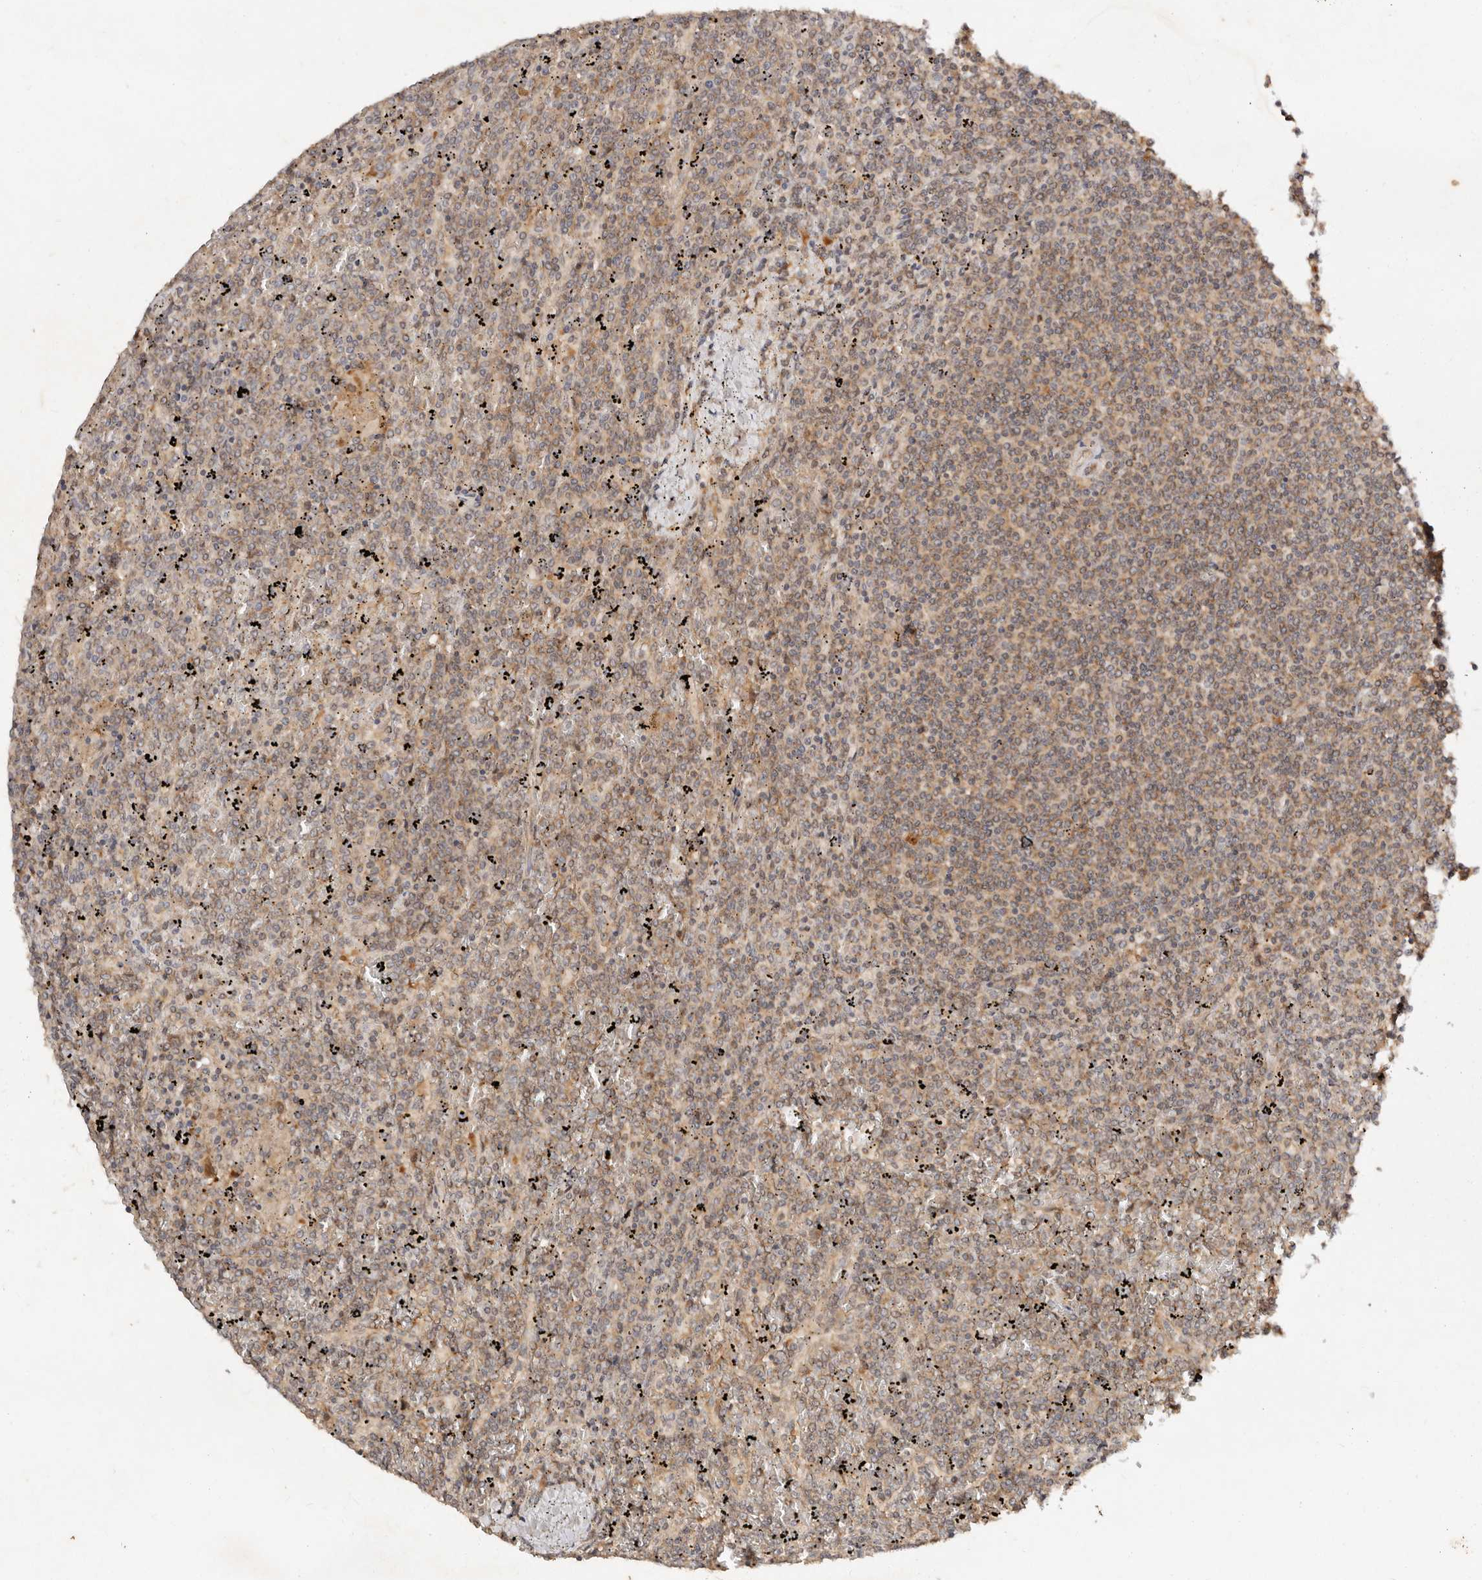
{"staining": {"intensity": "moderate", "quantity": ">75%", "location": "cytoplasmic/membranous"}, "tissue": "lymphoma", "cell_type": "Tumor cells", "image_type": "cancer", "snomed": [{"axis": "morphology", "description": "Malignant lymphoma, non-Hodgkin's type, Low grade"}, {"axis": "topography", "description": "Spleen"}], "caption": "IHC staining of malignant lymphoma, non-Hodgkin's type (low-grade), which demonstrates medium levels of moderate cytoplasmic/membranous positivity in about >75% of tumor cells indicating moderate cytoplasmic/membranous protein positivity. The staining was performed using DAB (3,3'-diaminobenzidine) (brown) for protein detection and nuclei were counterstained in hematoxylin (blue).", "gene": "DENND11", "patient": {"sex": "female", "age": 19}}